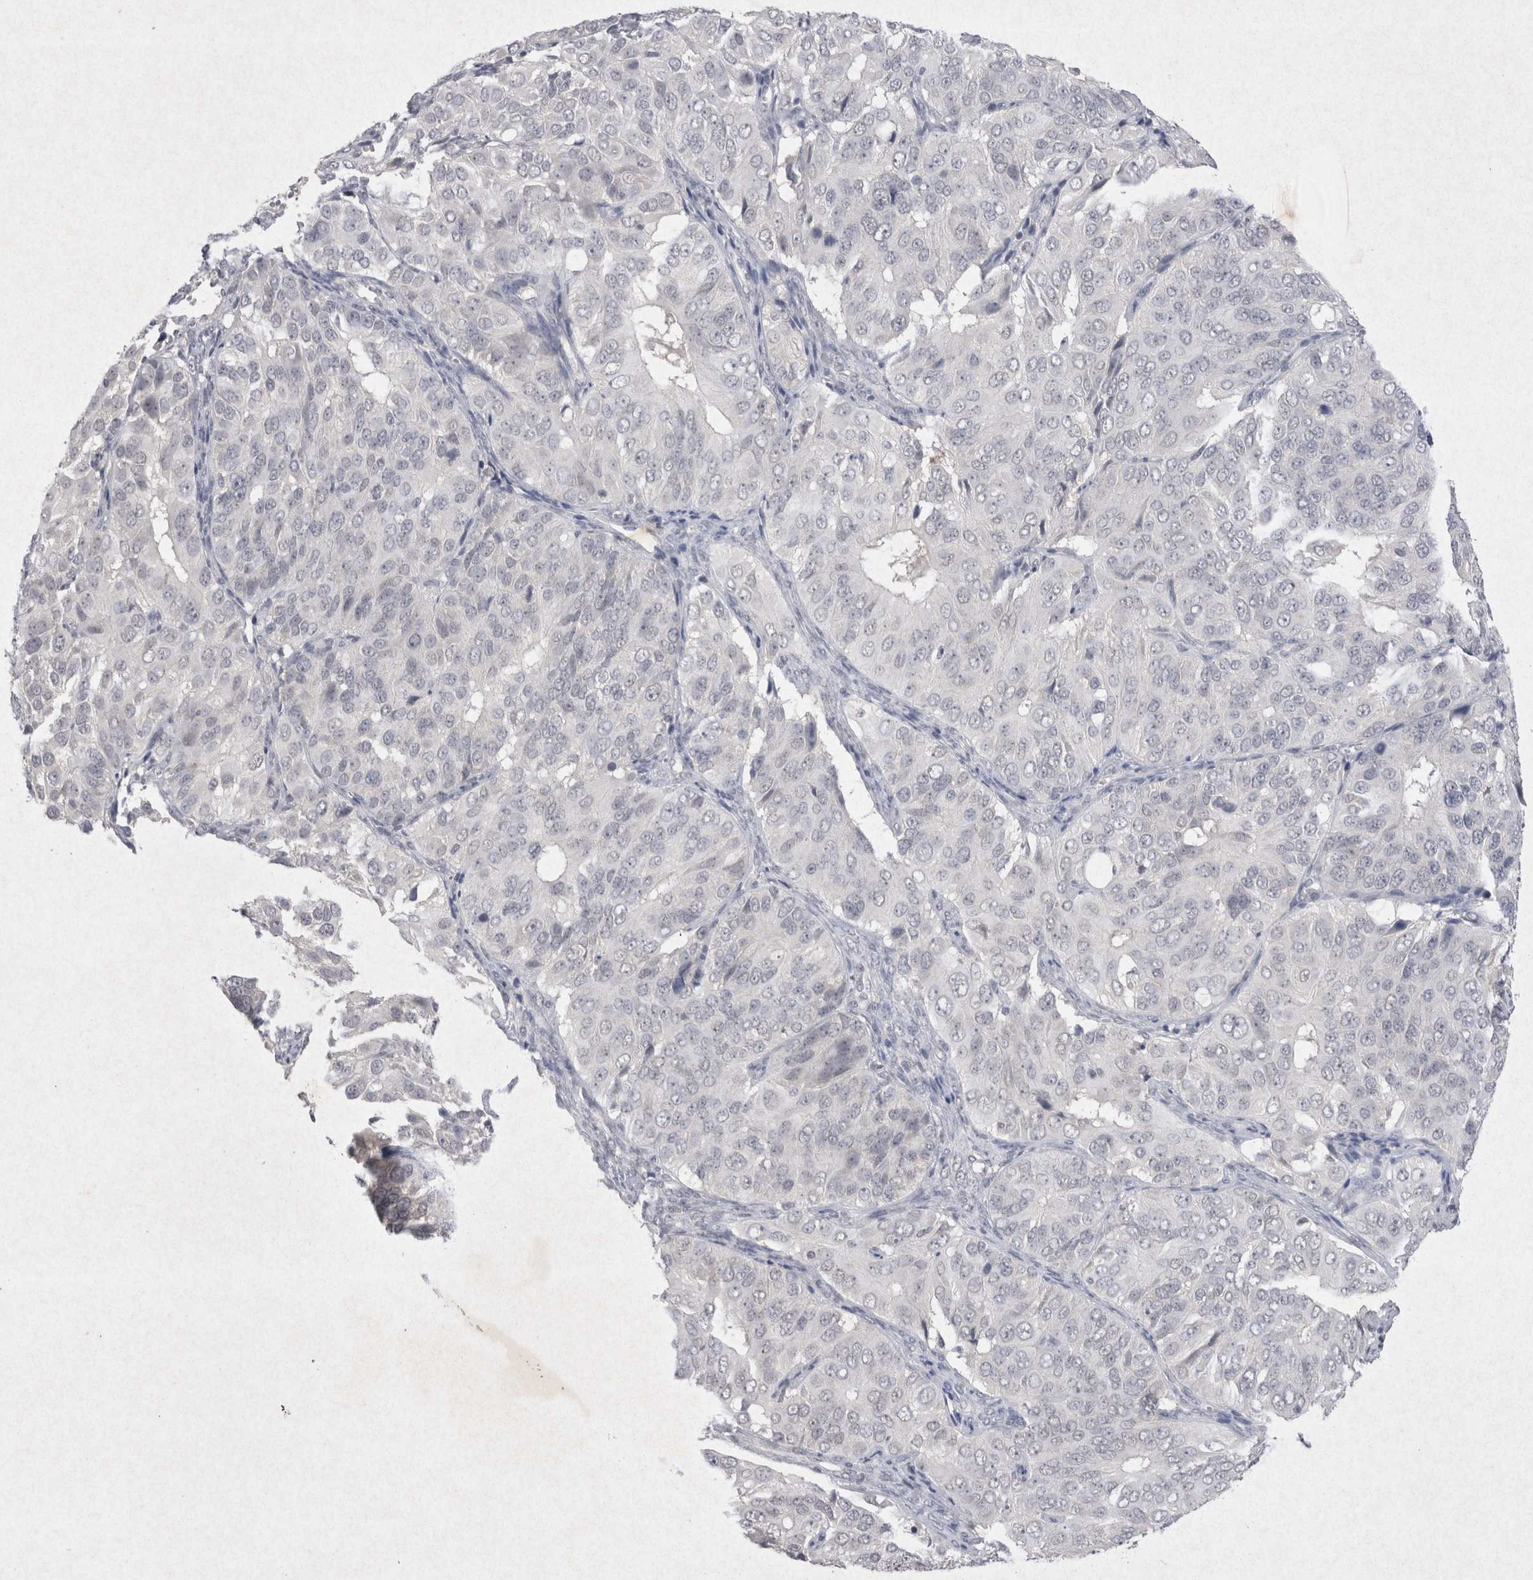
{"staining": {"intensity": "negative", "quantity": "none", "location": "none"}, "tissue": "ovarian cancer", "cell_type": "Tumor cells", "image_type": "cancer", "snomed": [{"axis": "morphology", "description": "Carcinoma, endometroid"}, {"axis": "topography", "description": "Ovary"}], "caption": "There is no significant expression in tumor cells of ovarian cancer.", "gene": "LYVE1", "patient": {"sex": "female", "age": 51}}